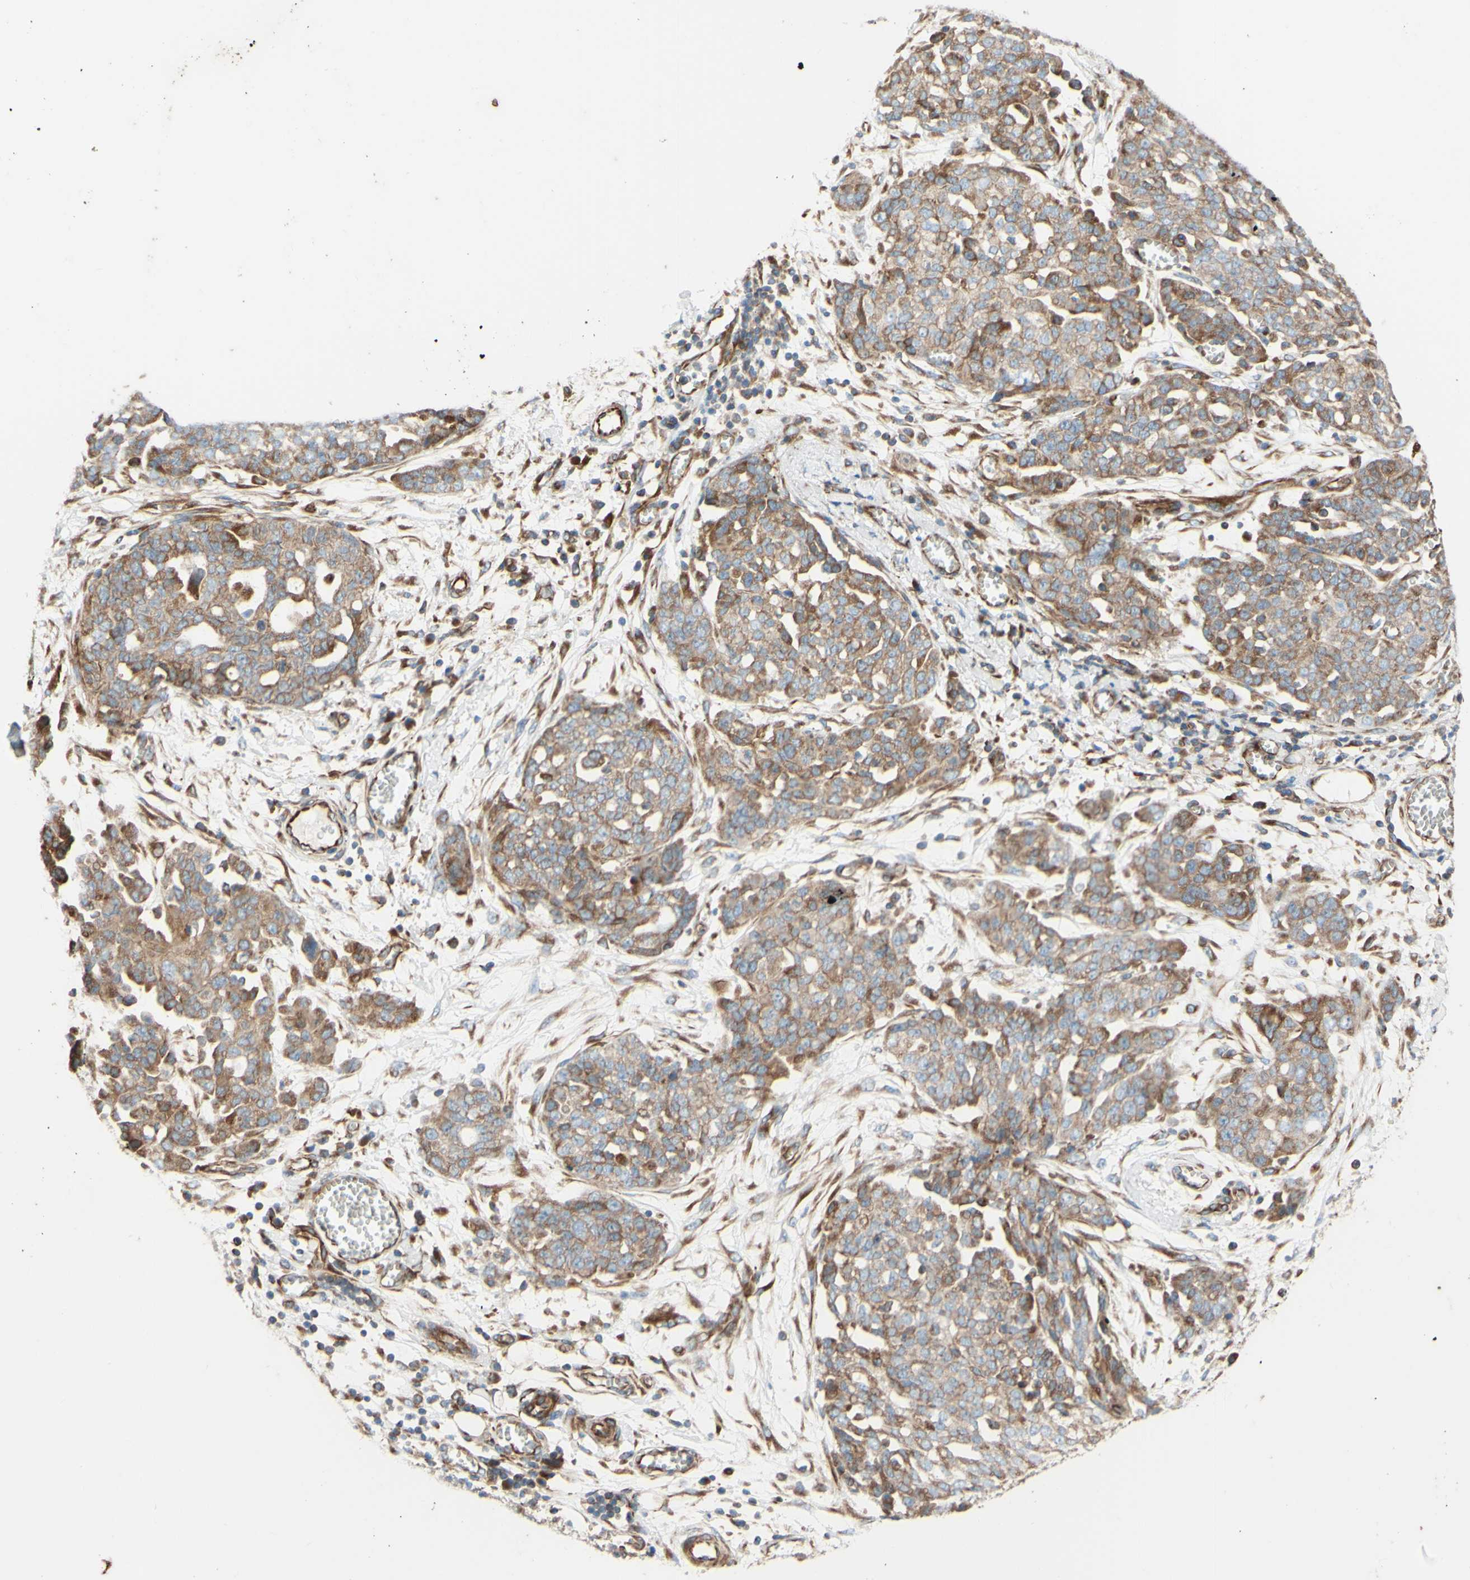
{"staining": {"intensity": "moderate", "quantity": ">75%", "location": "cytoplasmic/membranous"}, "tissue": "ovarian cancer", "cell_type": "Tumor cells", "image_type": "cancer", "snomed": [{"axis": "morphology", "description": "Cystadenocarcinoma, serous, NOS"}, {"axis": "topography", "description": "Soft tissue"}, {"axis": "topography", "description": "Ovary"}], "caption": "Moderate cytoplasmic/membranous expression is appreciated in about >75% of tumor cells in ovarian cancer (serous cystadenocarcinoma).", "gene": "C1orf43", "patient": {"sex": "female", "age": 57}}